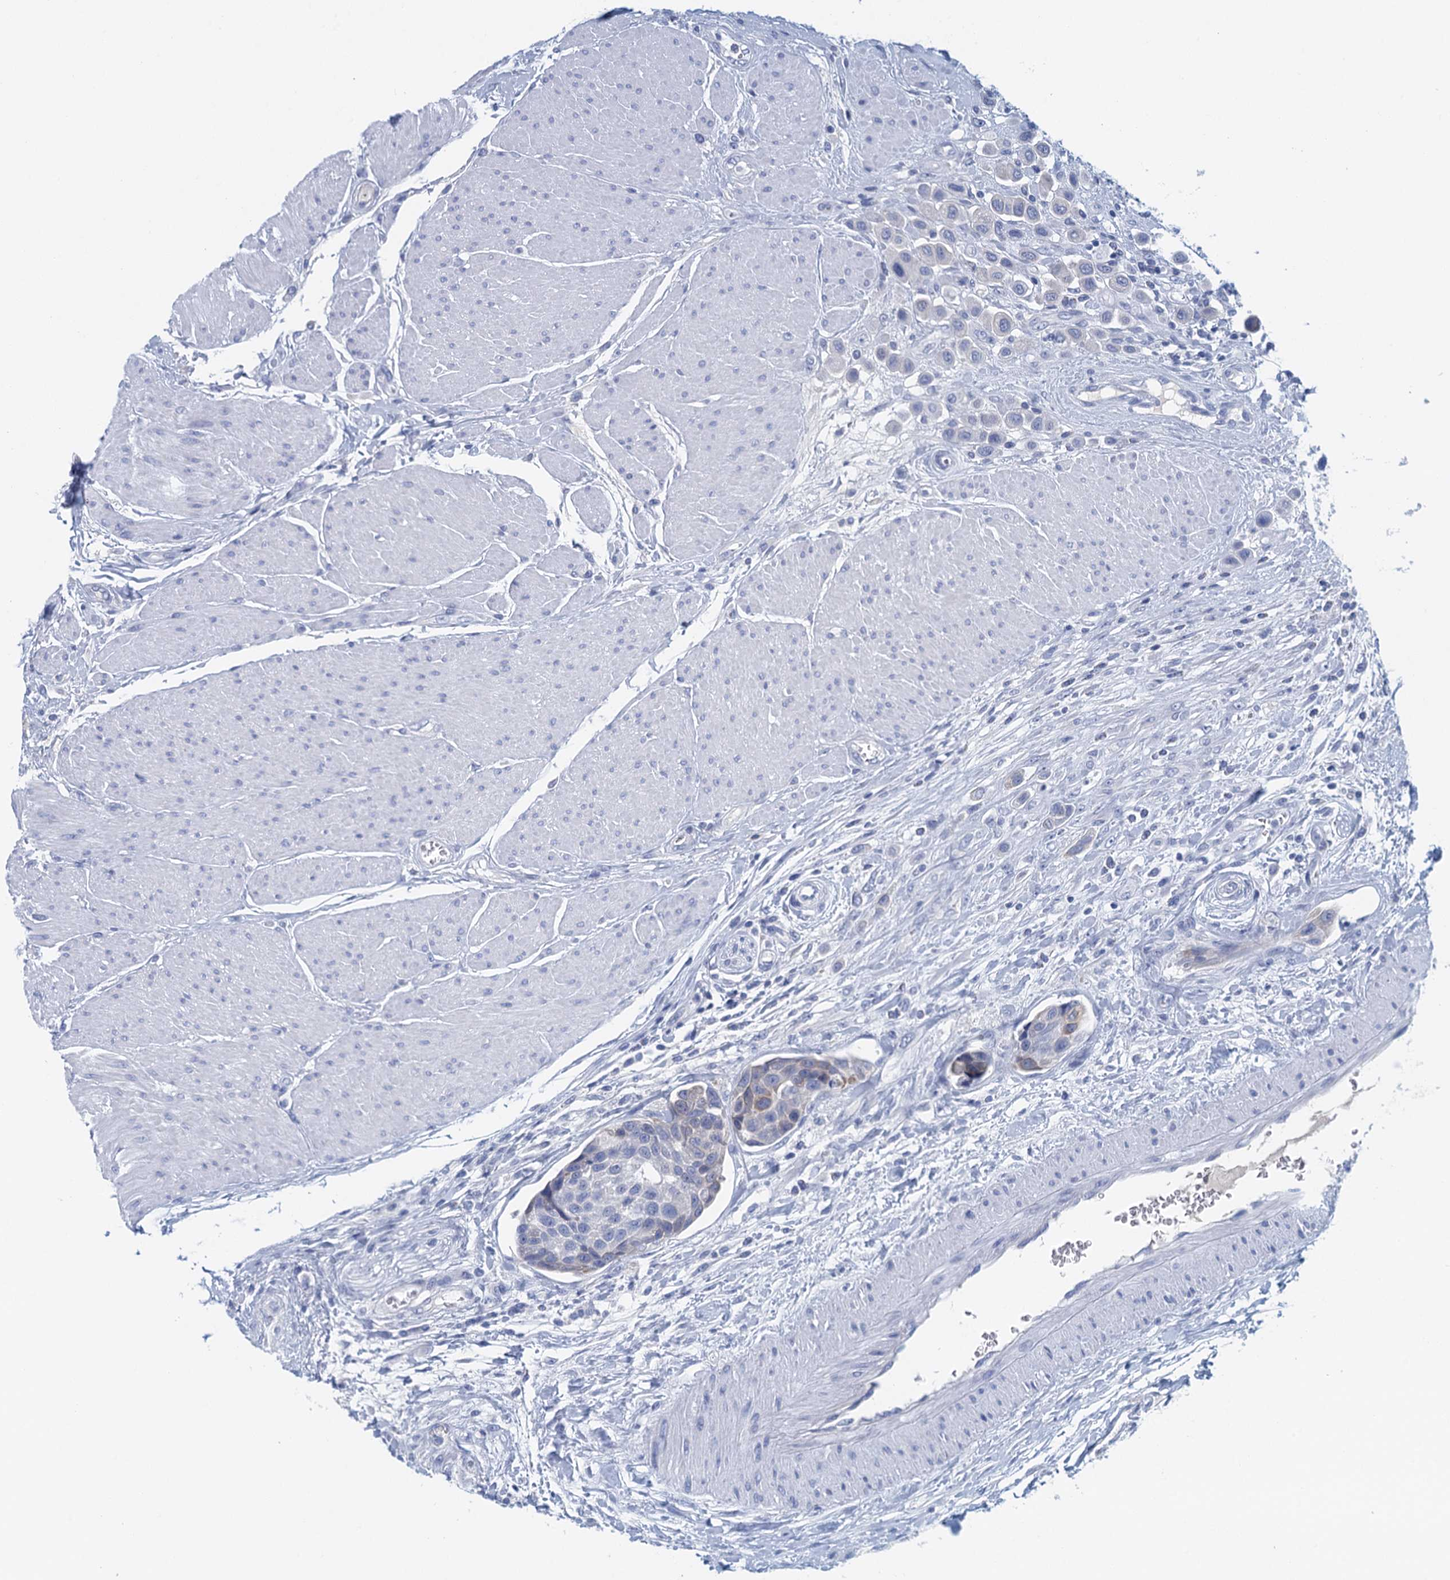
{"staining": {"intensity": "negative", "quantity": "none", "location": "none"}, "tissue": "urothelial cancer", "cell_type": "Tumor cells", "image_type": "cancer", "snomed": [{"axis": "morphology", "description": "Urothelial carcinoma, High grade"}, {"axis": "topography", "description": "Urinary bladder"}], "caption": "IHC of human urothelial carcinoma (high-grade) exhibits no staining in tumor cells.", "gene": "CYP51A1", "patient": {"sex": "male", "age": 50}}